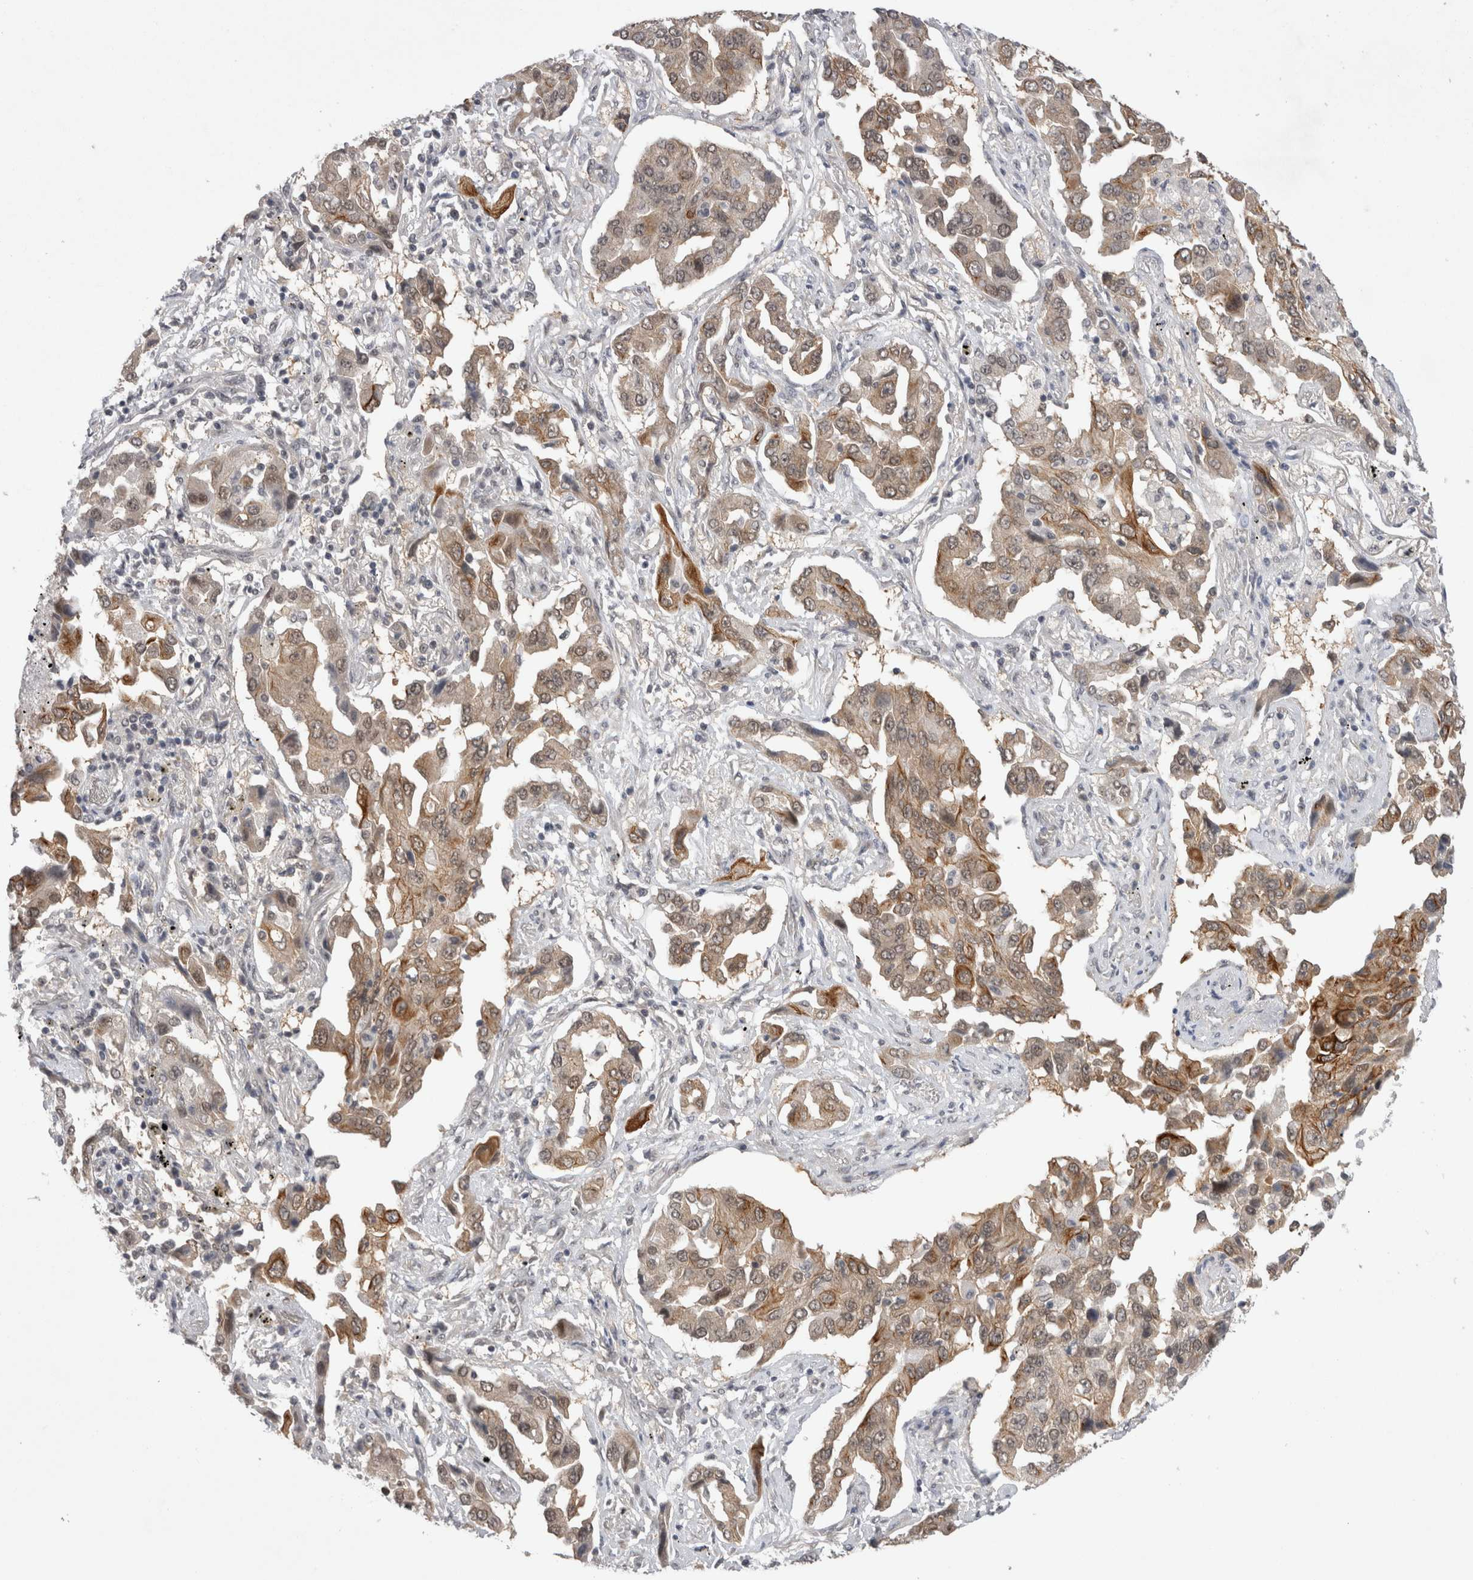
{"staining": {"intensity": "moderate", "quantity": ">75%", "location": "cytoplasmic/membranous"}, "tissue": "lung cancer", "cell_type": "Tumor cells", "image_type": "cancer", "snomed": [{"axis": "morphology", "description": "Adenocarcinoma, NOS"}, {"axis": "topography", "description": "Lung"}], "caption": "Protein staining of lung cancer tissue shows moderate cytoplasmic/membranous positivity in approximately >75% of tumor cells.", "gene": "ZNF341", "patient": {"sex": "female", "age": 65}}